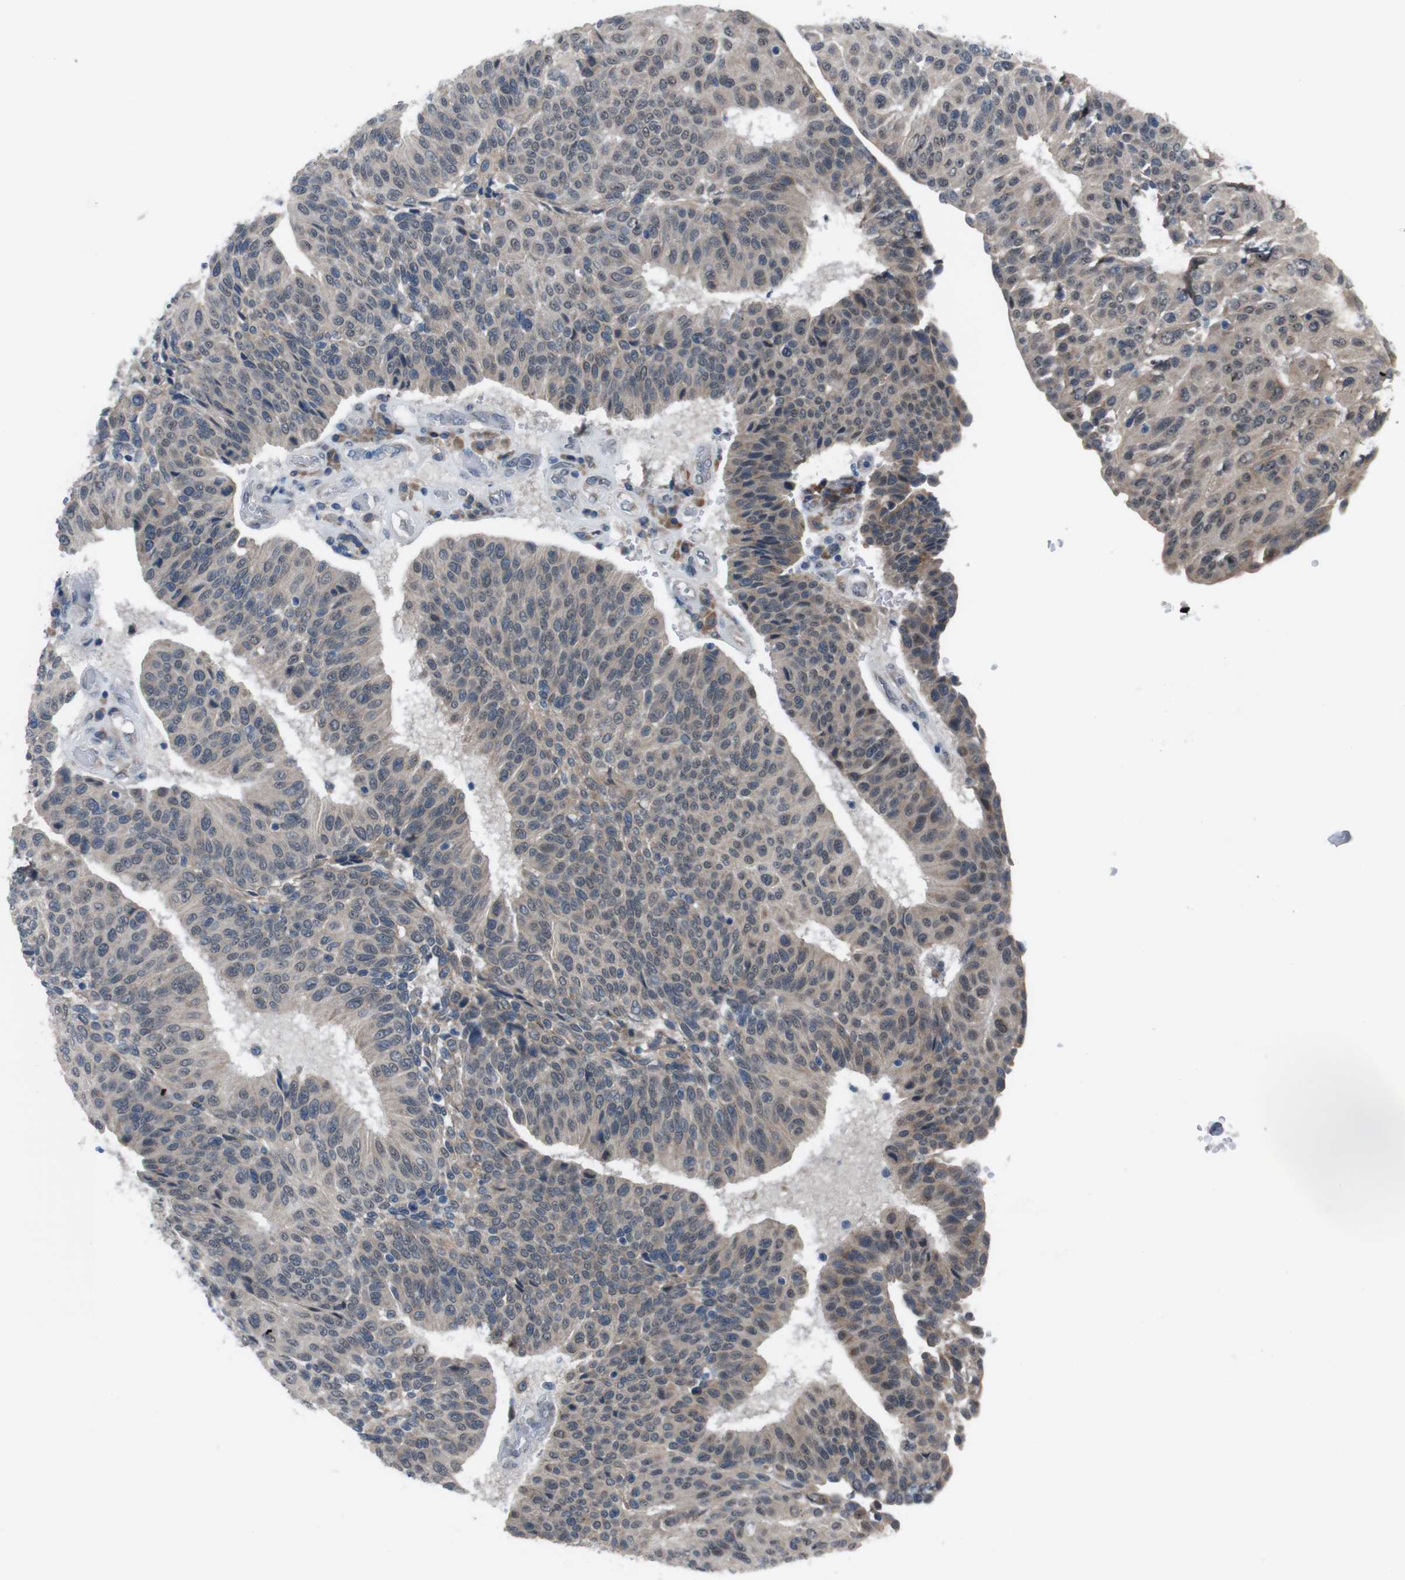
{"staining": {"intensity": "weak", "quantity": "<25%", "location": "cytoplasmic/membranous"}, "tissue": "urothelial cancer", "cell_type": "Tumor cells", "image_type": "cancer", "snomed": [{"axis": "morphology", "description": "Urothelial carcinoma, High grade"}, {"axis": "topography", "description": "Urinary bladder"}], "caption": "Tumor cells show no significant expression in urothelial cancer.", "gene": "CDH22", "patient": {"sex": "male", "age": 66}}